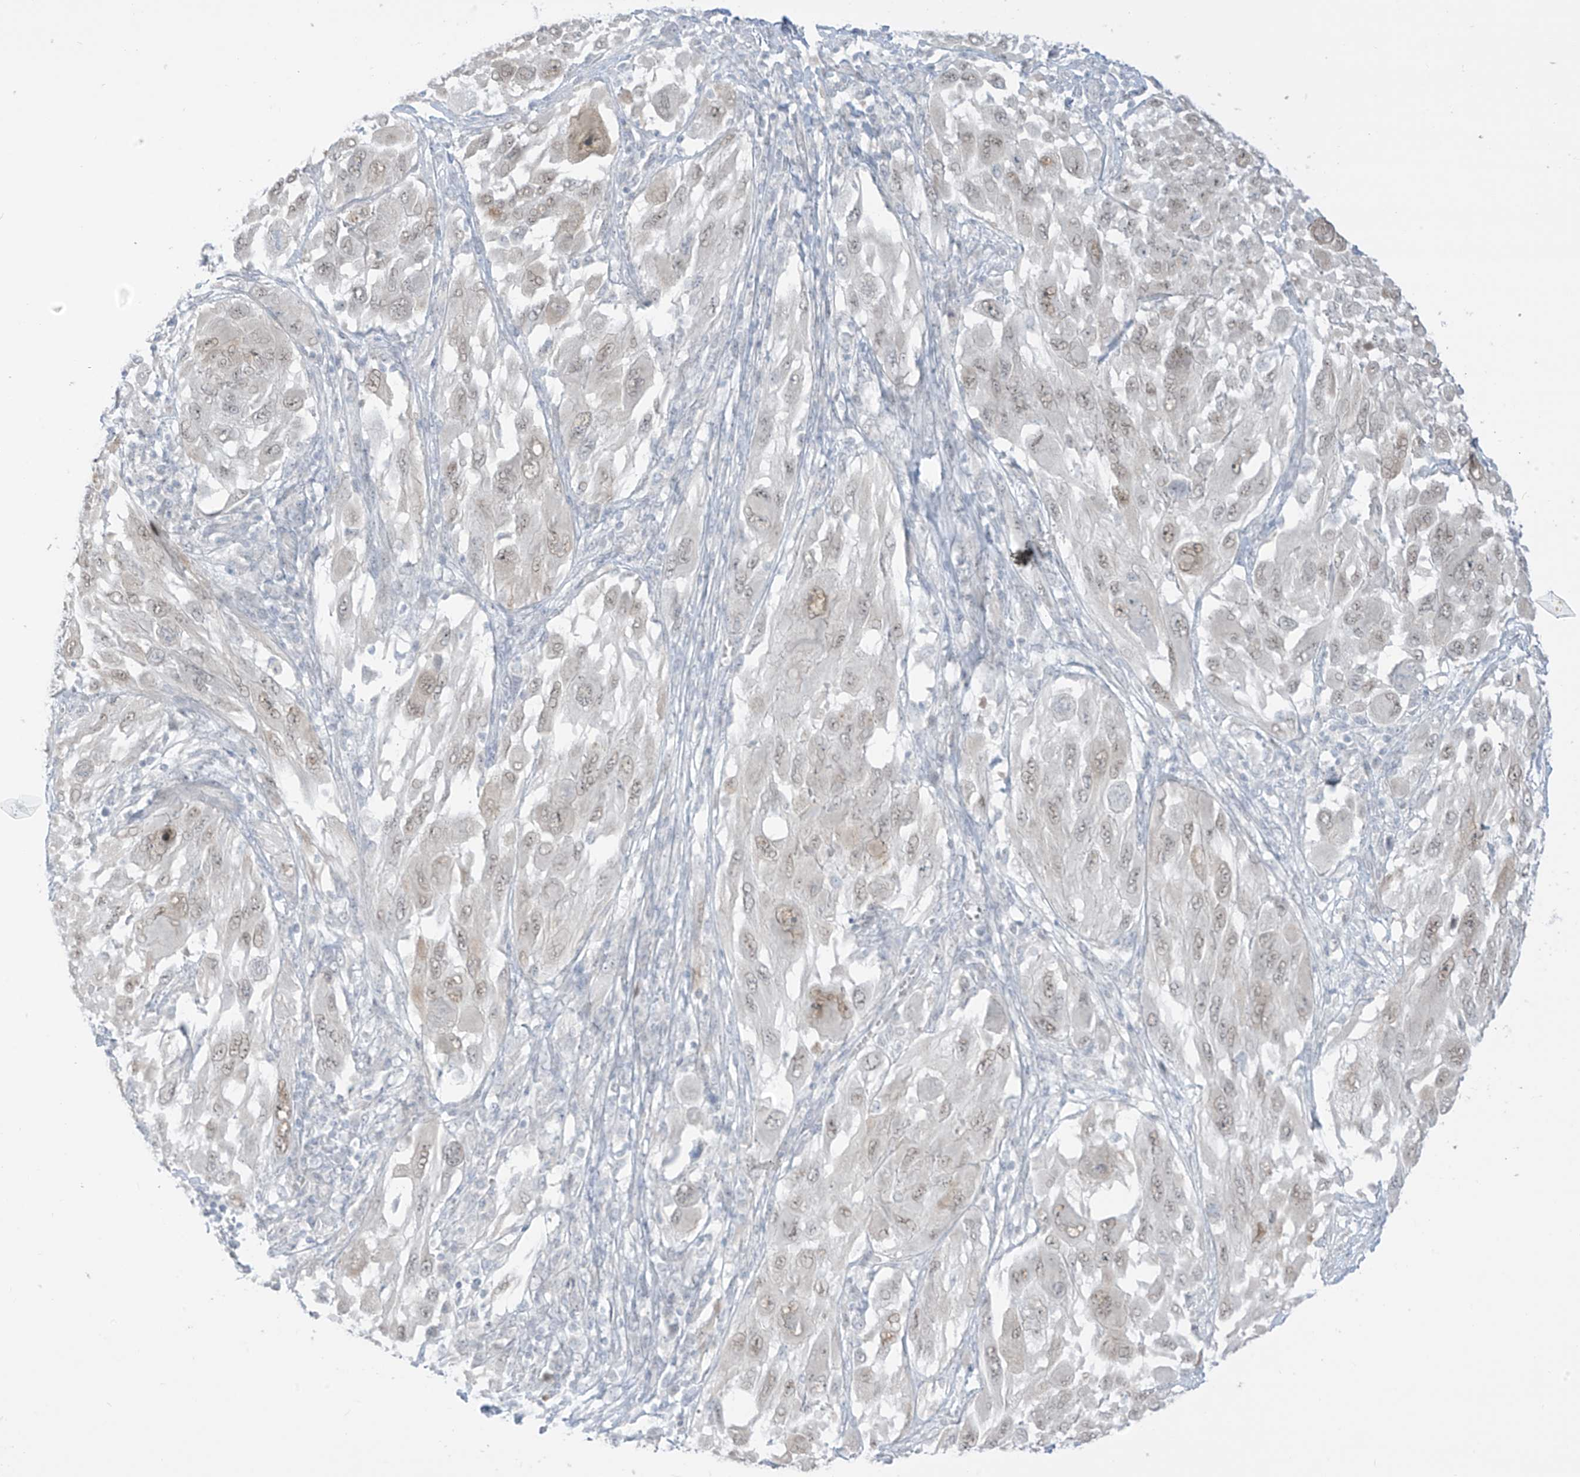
{"staining": {"intensity": "weak", "quantity": ">75%", "location": "nuclear"}, "tissue": "melanoma", "cell_type": "Tumor cells", "image_type": "cancer", "snomed": [{"axis": "morphology", "description": "Malignant melanoma, NOS"}, {"axis": "topography", "description": "Skin"}], "caption": "This image exhibits melanoma stained with IHC to label a protein in brown. The nuclear of tumor cells show weak positivity for the protein. Nuclei are counter-stained blue.", "gene": "ASPRV1", "patient": {"sex": "female", "age": 91}}